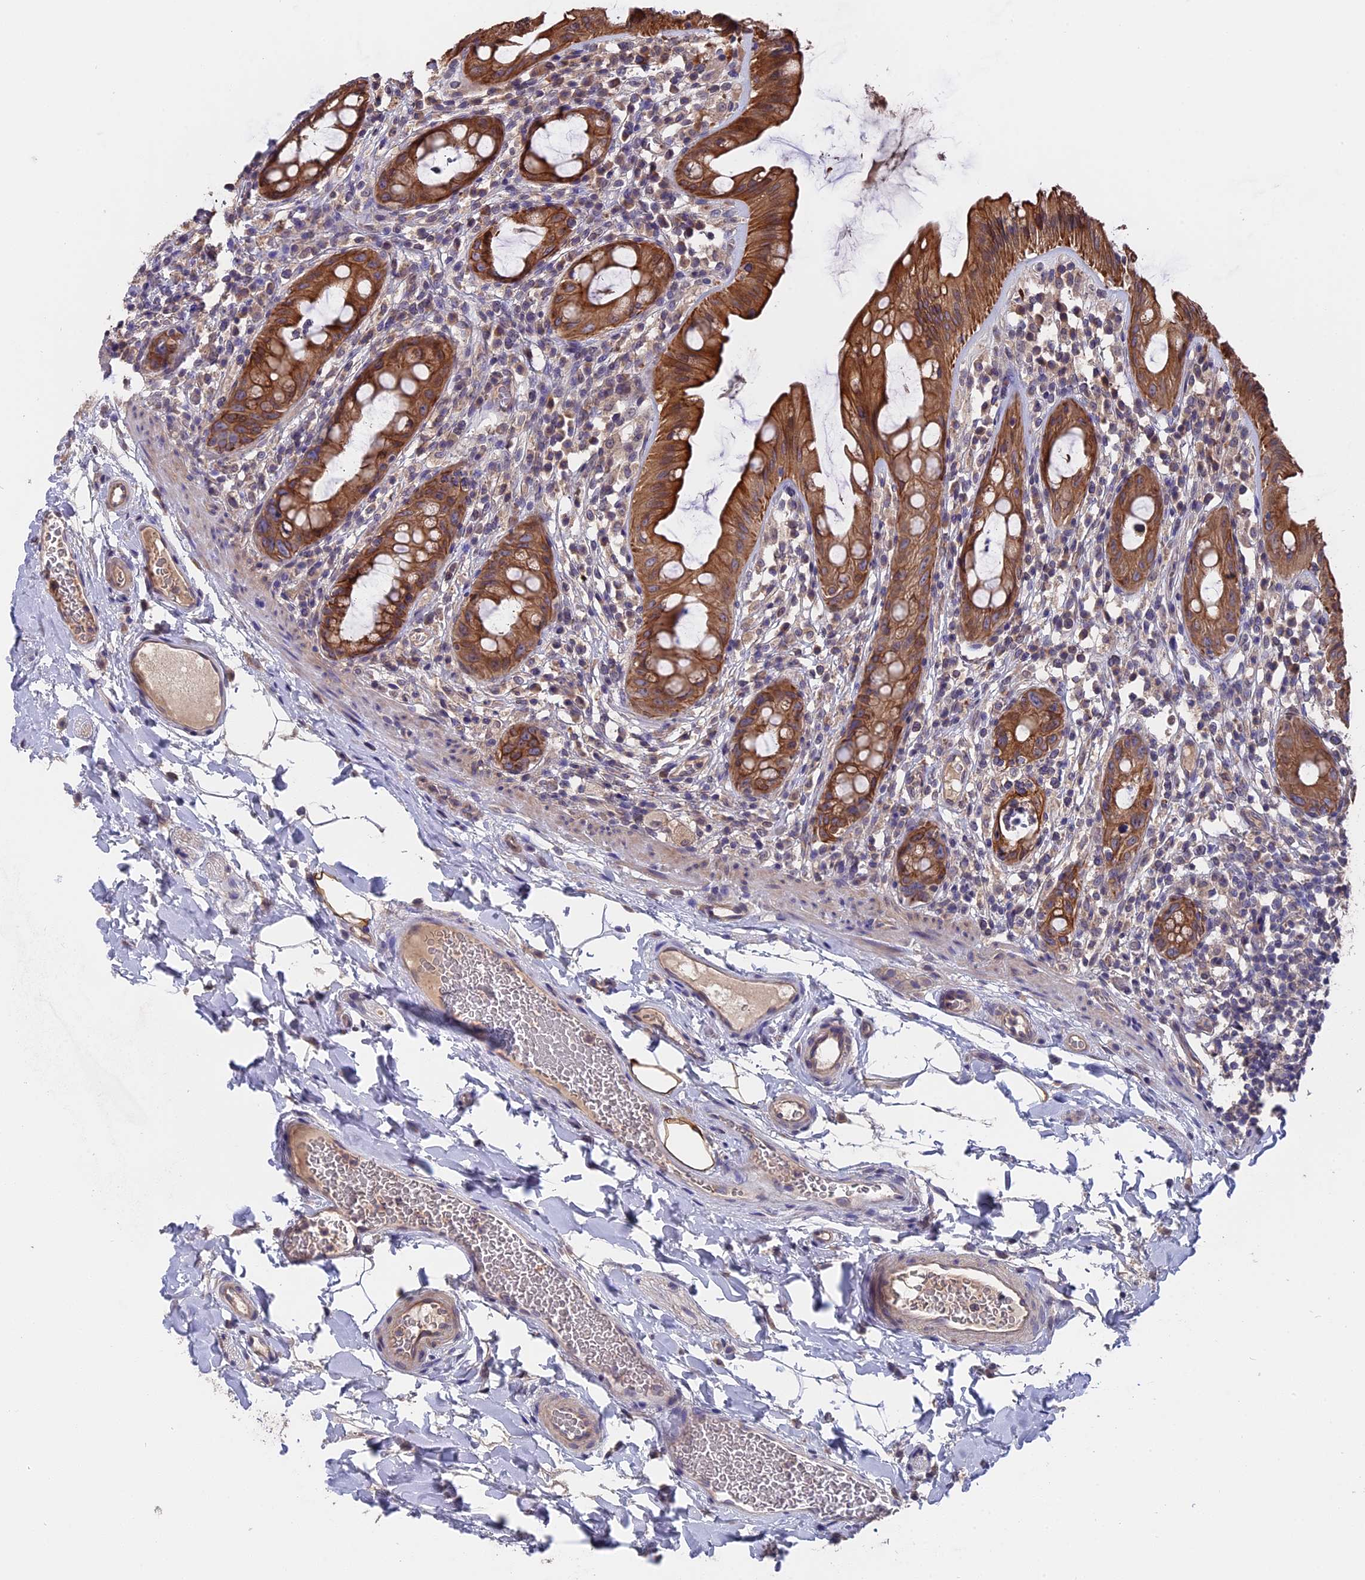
{"staining": {"intensity": "strong", "quantity": ">75%", "location": "cytoplasmic/membranous"}, "tissue": "rectum", "cell_type": "Glandular cells", "image_type": "normal", "snomed": [{"axis": "morphology", "description": "Normal tissue, NOS"}, {"axis": "topography", "description": "Rectum"}], "caption": "Protein positivity by immunohistochemistry (IHC) reveals strong cytoplasmic/membranous staining in approximately >75% of glandular cells in normal rectum.", "gene": "ZCCHC2", "patient": {"sex": "female", "age": 57}}